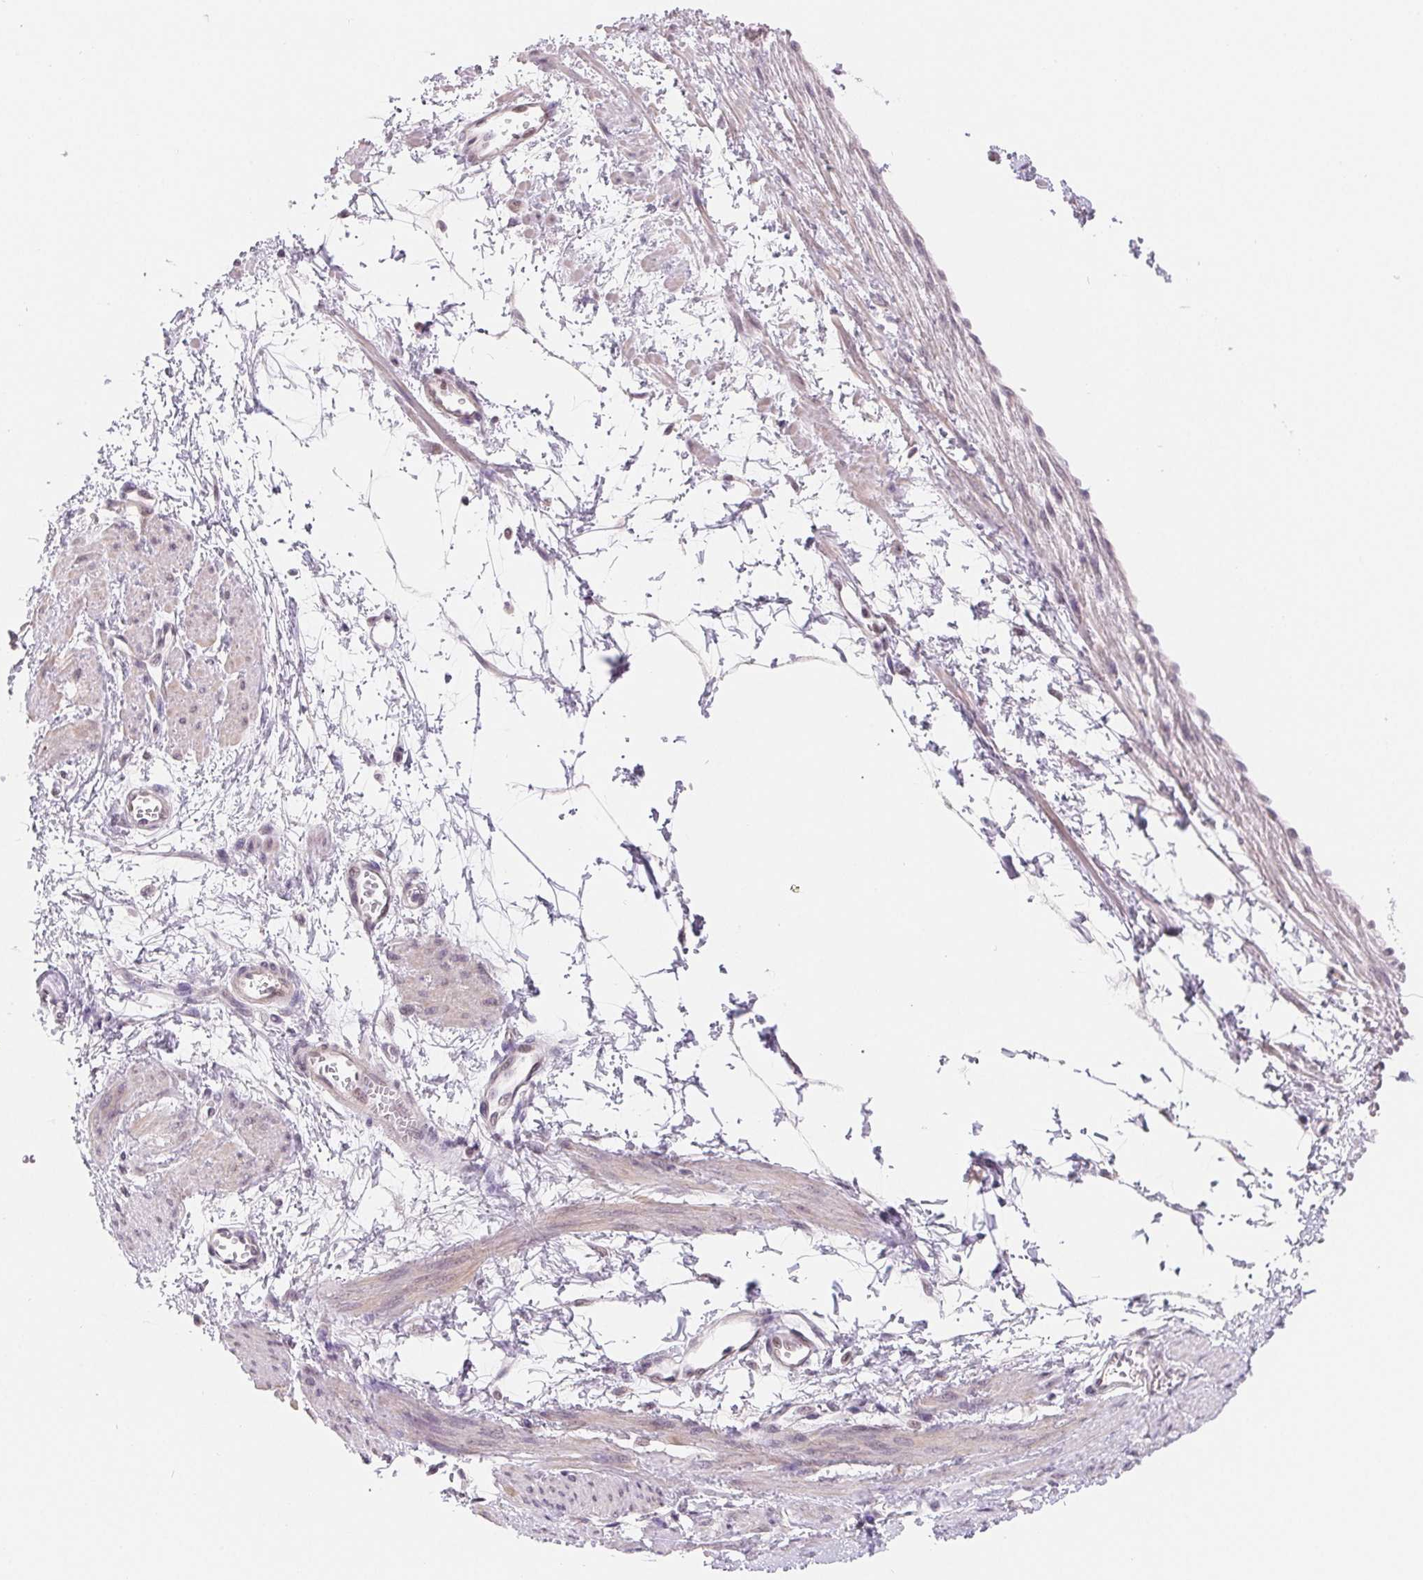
{"staining": {"intensity": "negative", "quantity": "none", "location": "none"}, "tissue": "smooth muscle", "cell_type": "Smooth muscle cells", "image_type": "normal", "snomed": [{"axis": "morphology", "description": "Normal tissue, NOS"}, {"axis": "topography", "description": "Smooth muscle"}, {"axis": "topography", "description": "Uterus"}], "caption": "Smooth muscle cells show no significant expression in normal smooth muscle. (Immunohistochemistry (ihc), brightfield microscopy, high magnification).", "gene": "LCA5L", "patient": {"sex": "female", "age": 39}}